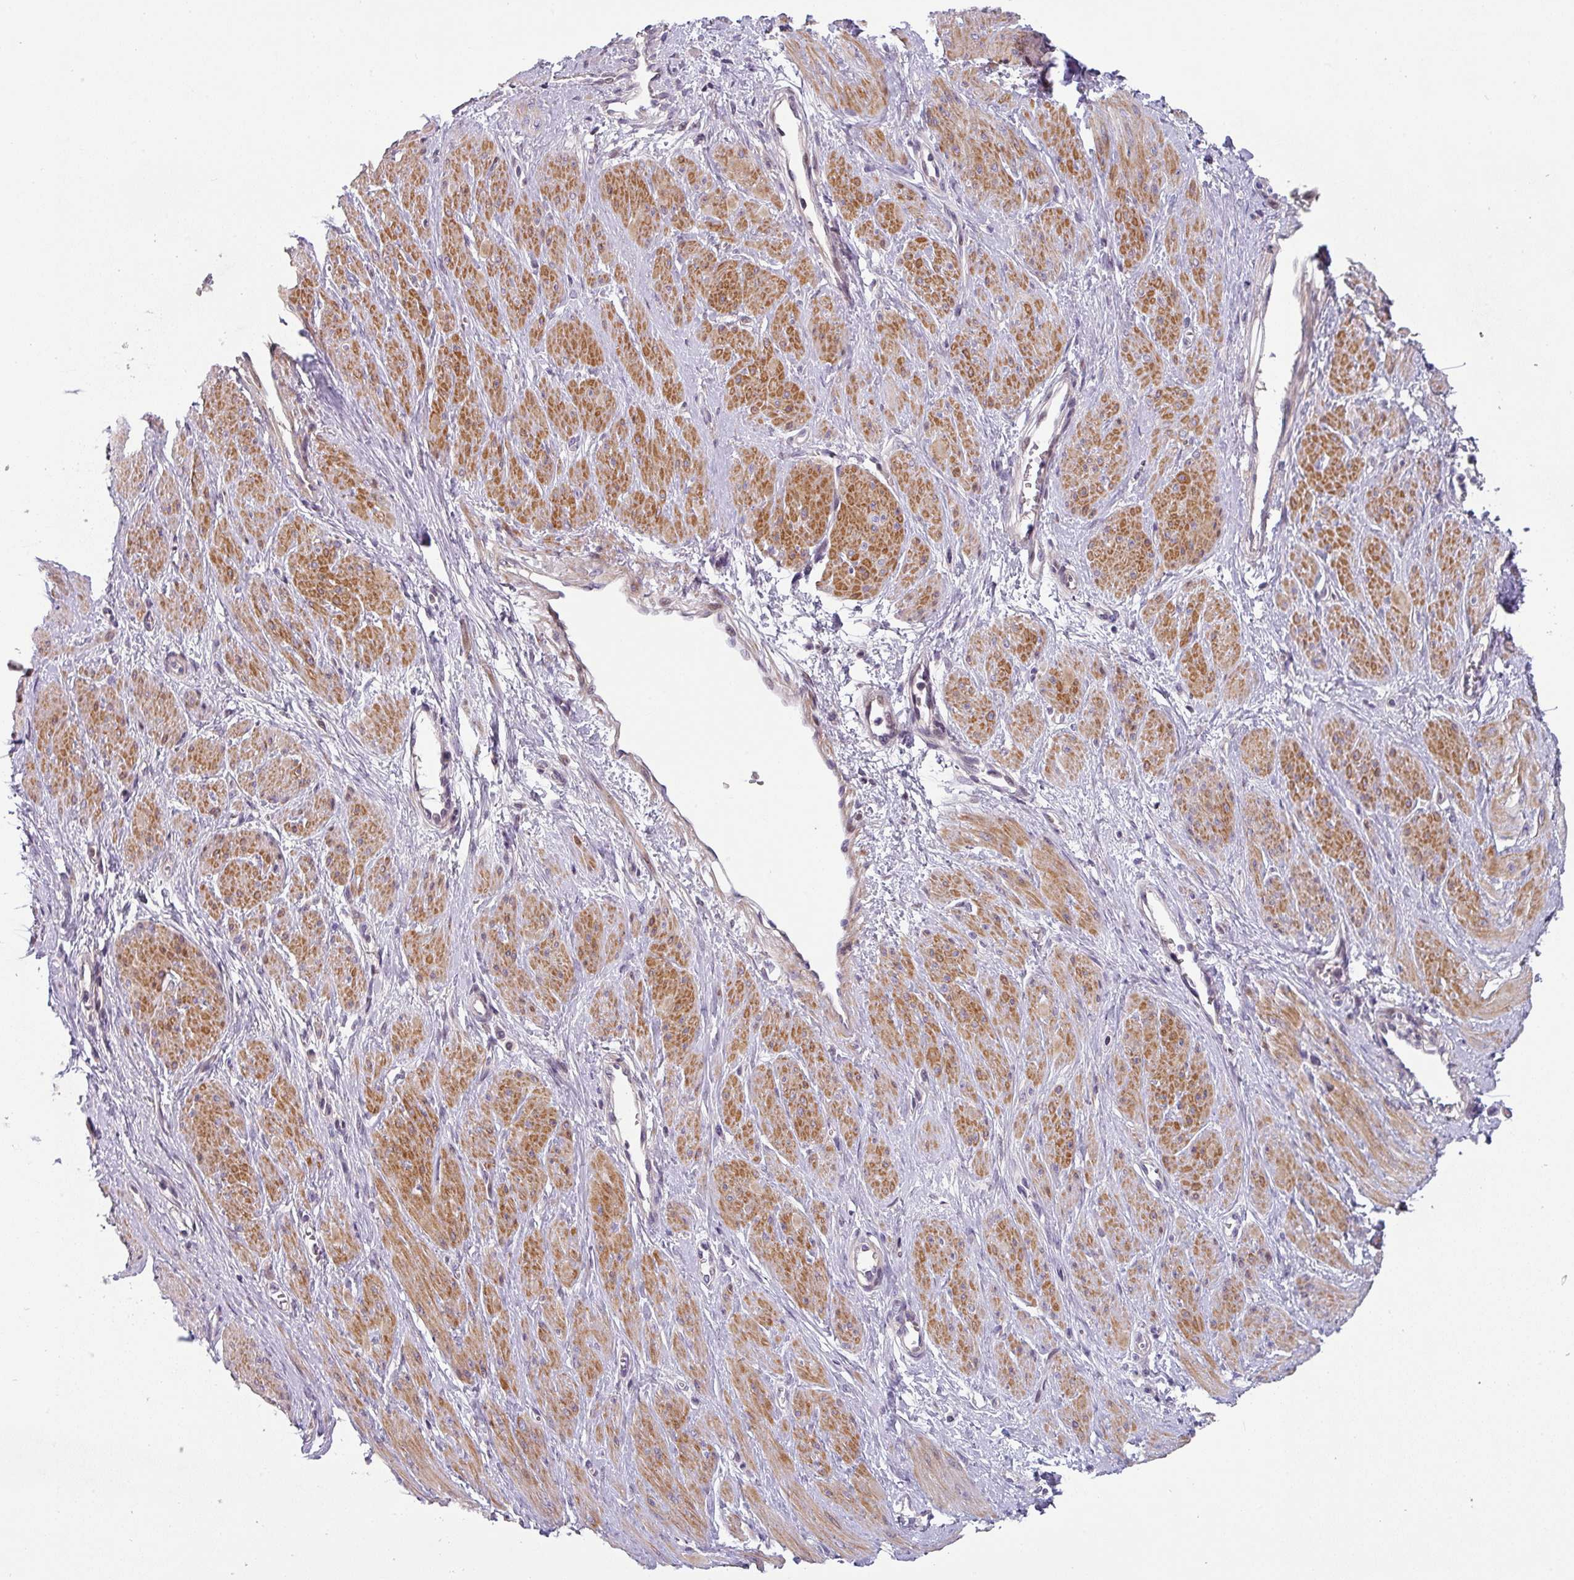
{"staining": {"intensity": "moderate", "quantity": "25%-75%", "location": "cytoplasmic/membranous"}, "tissue": "smooth muscle", "cell_type": "Smooth muscle cells", "image_type": "normal", "snomed": [{"axis": "morphology", "description": "Normal tissue, NOS"}, {"axis": "topography", "description": "Smooth muscle"}, {"axis": "topography", "description": "Uterus"}], "caption": "A photomicrograph of human smooth muscle stained for a protein reveals moderate cytoplasmic/membranous brown staining in smooth muscle cells. The protein of interest is stained brown, and the nuclei are stained in blue (DAB (3,3'-diaminobenzidine) IHC with brightfield microscopy, high magnification).", "gene": "KLHL3", "patient": {"sex": "female", "age": 39}}